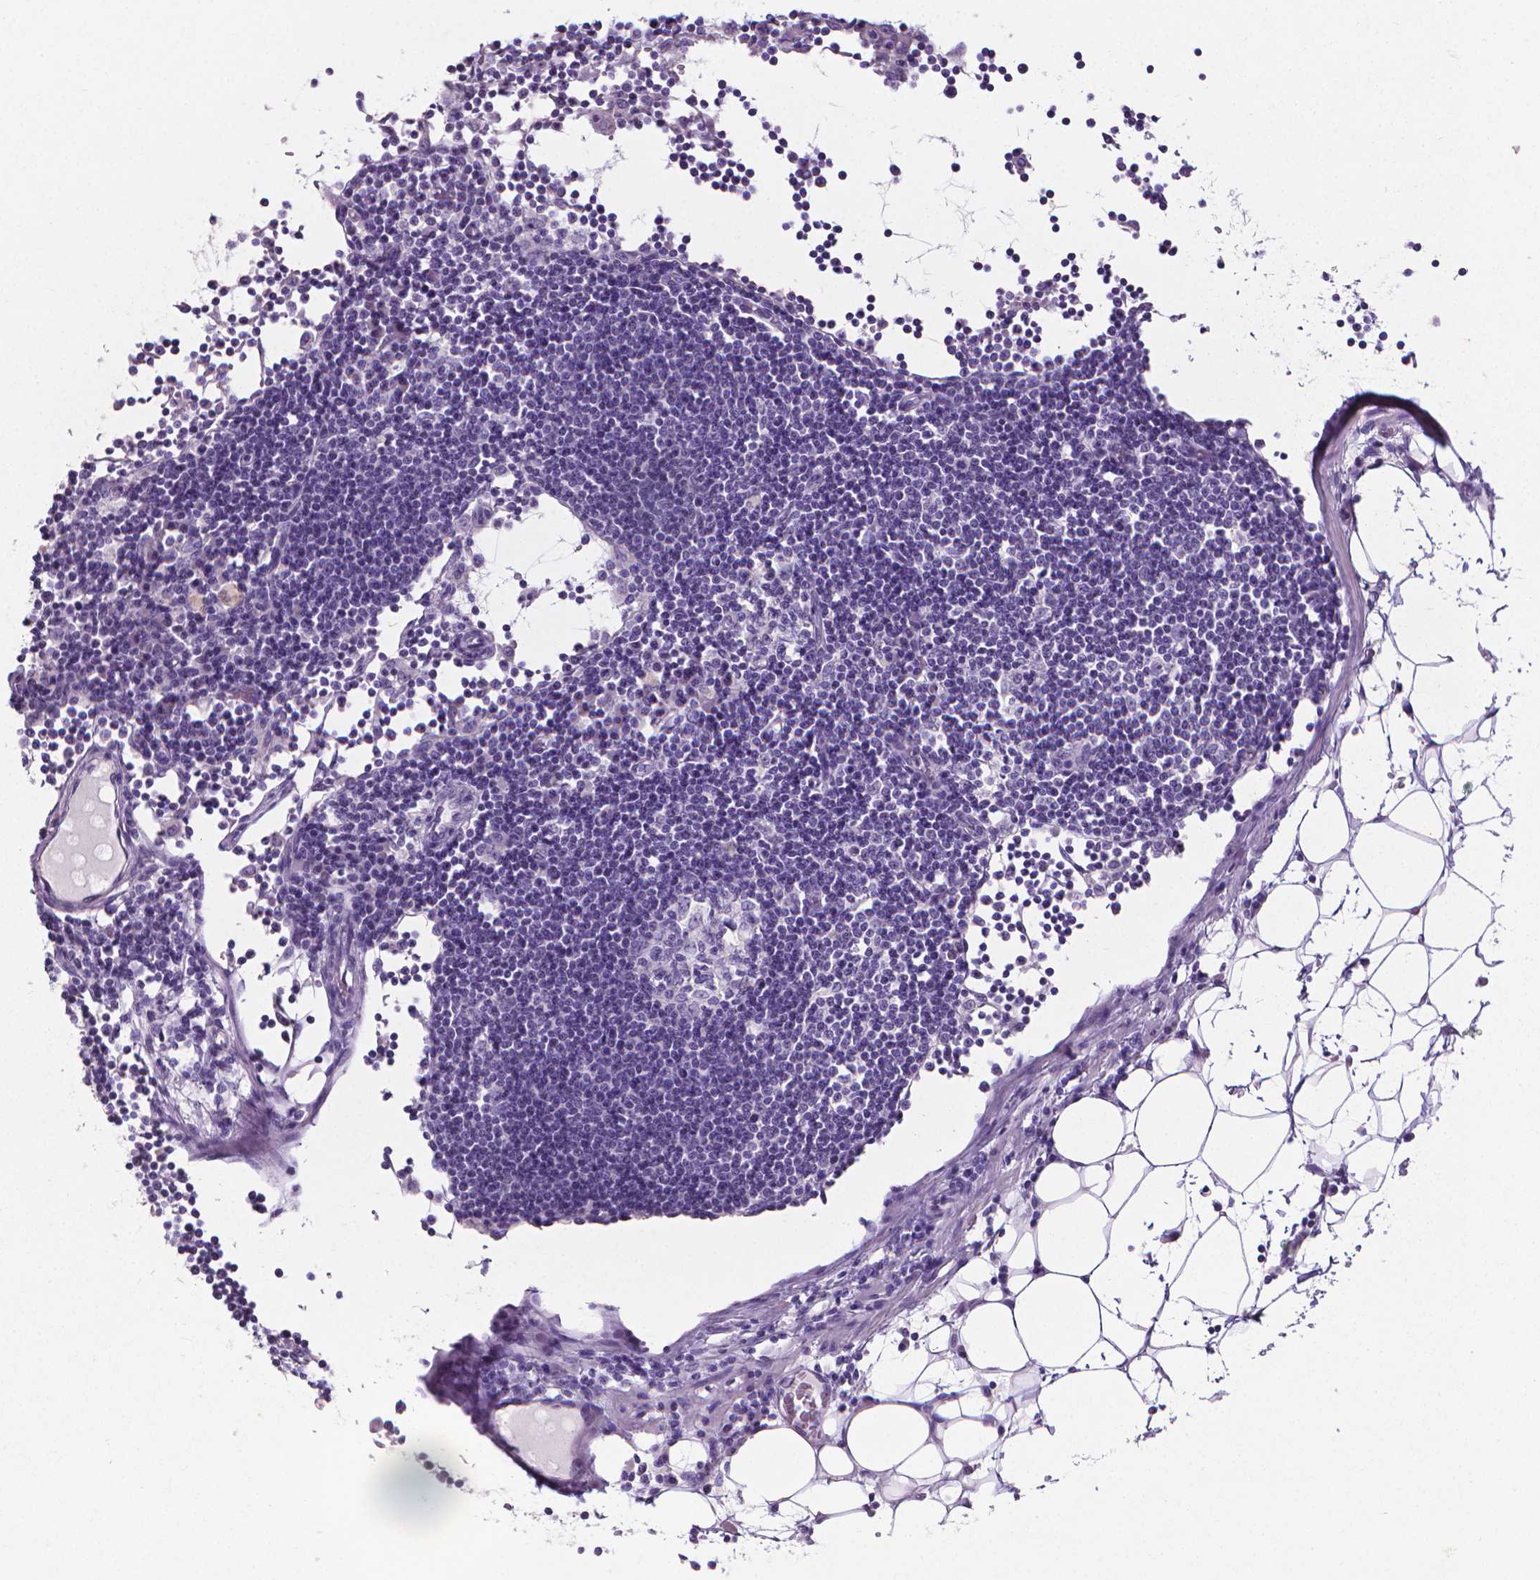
{"staining": {"intensity": "negative", "quantity": "none", "location": "none"}, "tissue": "lymph node", "cell_type": "Germinal center cells", "image_type": "normal", "snomed": [{"axis": "morphology", "description": "Normal tissue, NOS"}, {"axis": "topography", "description": "Lymph node"}], "caption": "The photomicrograph reveals no staining of germinal center cells in unremarkable lymph node.", "gene": "XPNPEP2", "patient": {"sex": "female", "age": 72}}